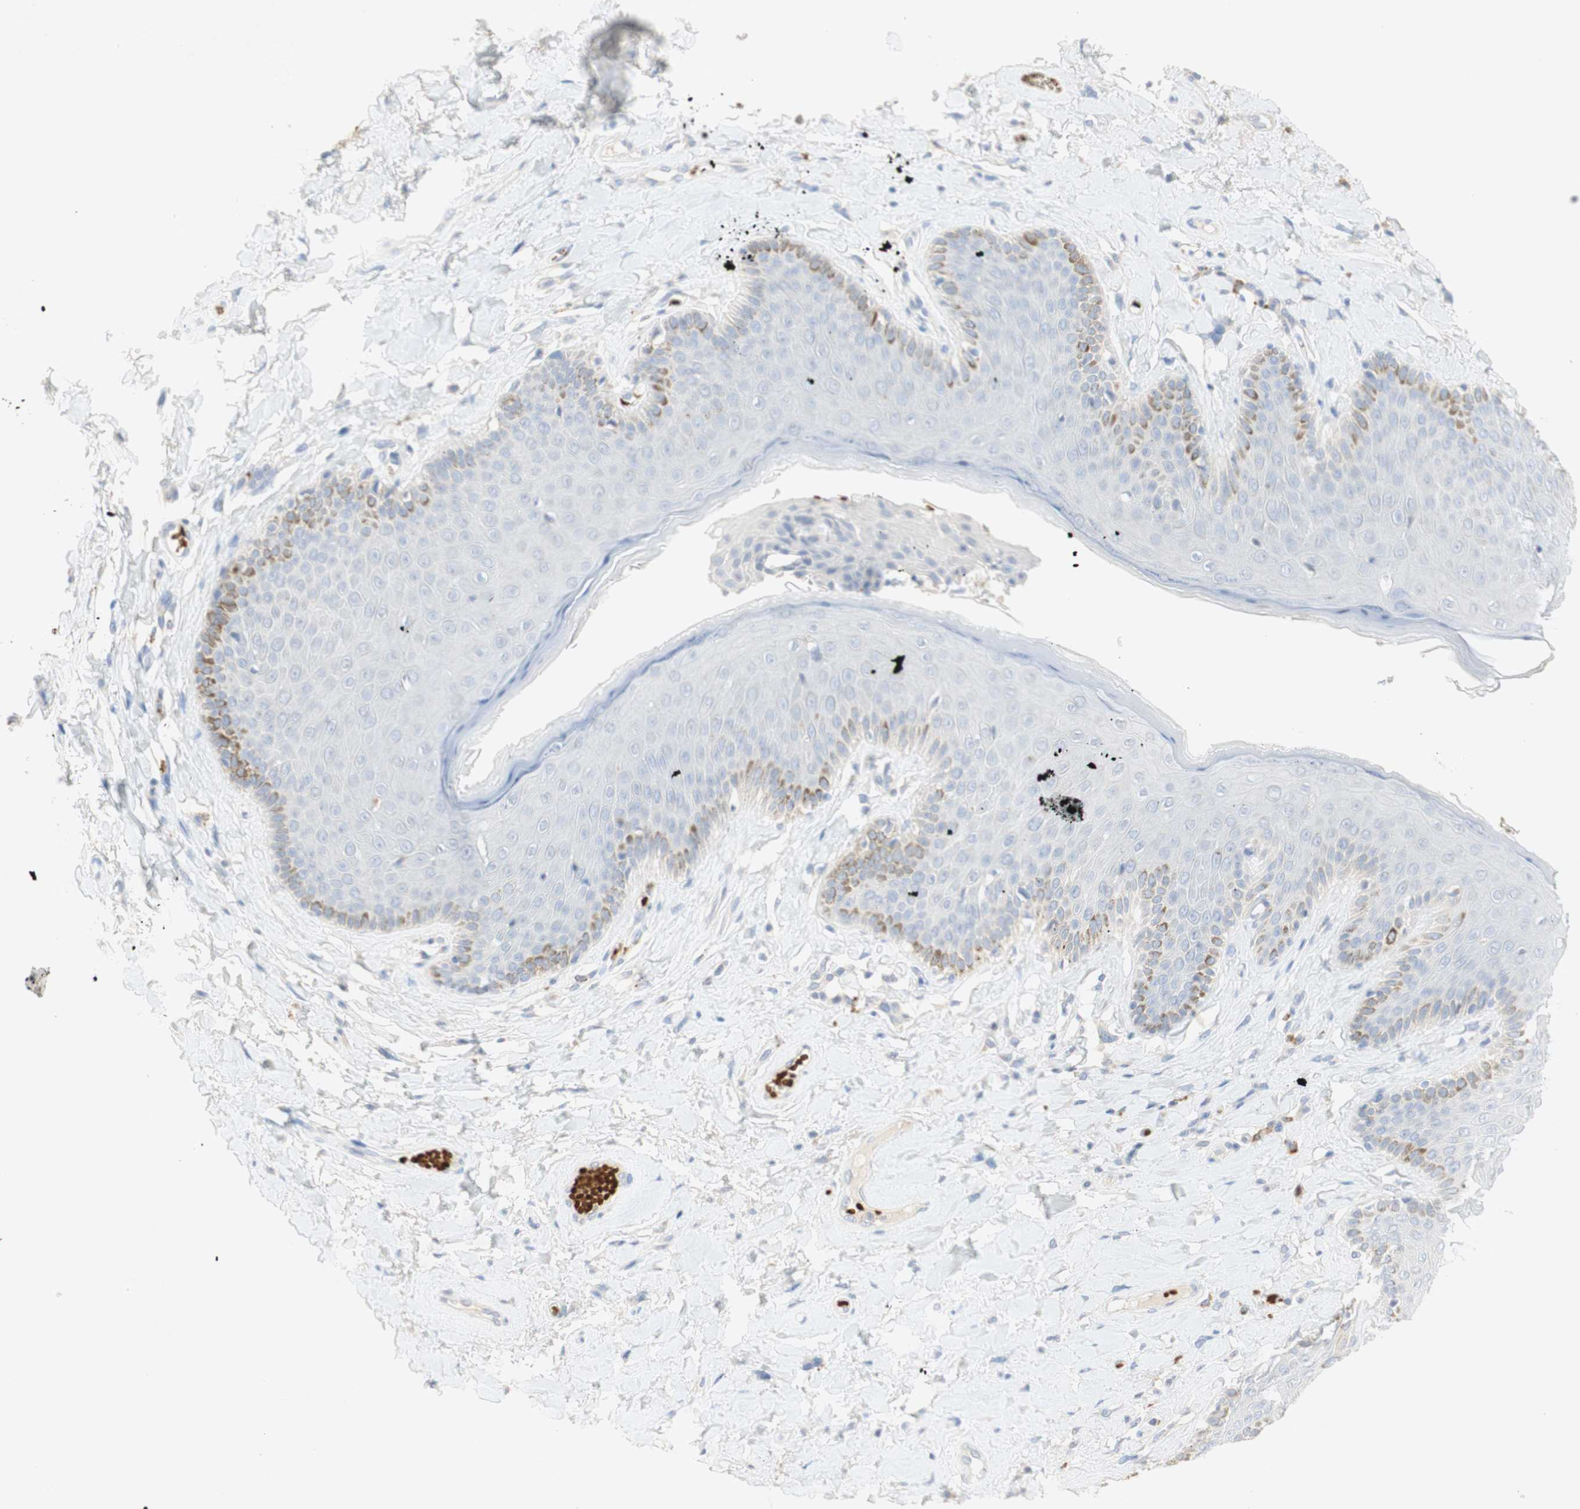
{"staining": {"intensity": "weak", "quantity": "<25%", "location": "cytoplasmic/membranous"}, "tissue": "skin", "cell_type": "Epidermal cells", "image_type": "normal", "snomed": [{"axis": "morphology", "description": "Normal tissue, NOS"}, {"axis": "topography", "description": "Anal"}], "caption": "The photomicrograph reveals no significant positivity in epidermal cells of skin. (DAB (3,3'-diaminobenzidine) immunohistochemistry (IHC) with hematoxylin counter stain).", "gene": "EPO", "patient": {"sex": "male", "age": 69}}